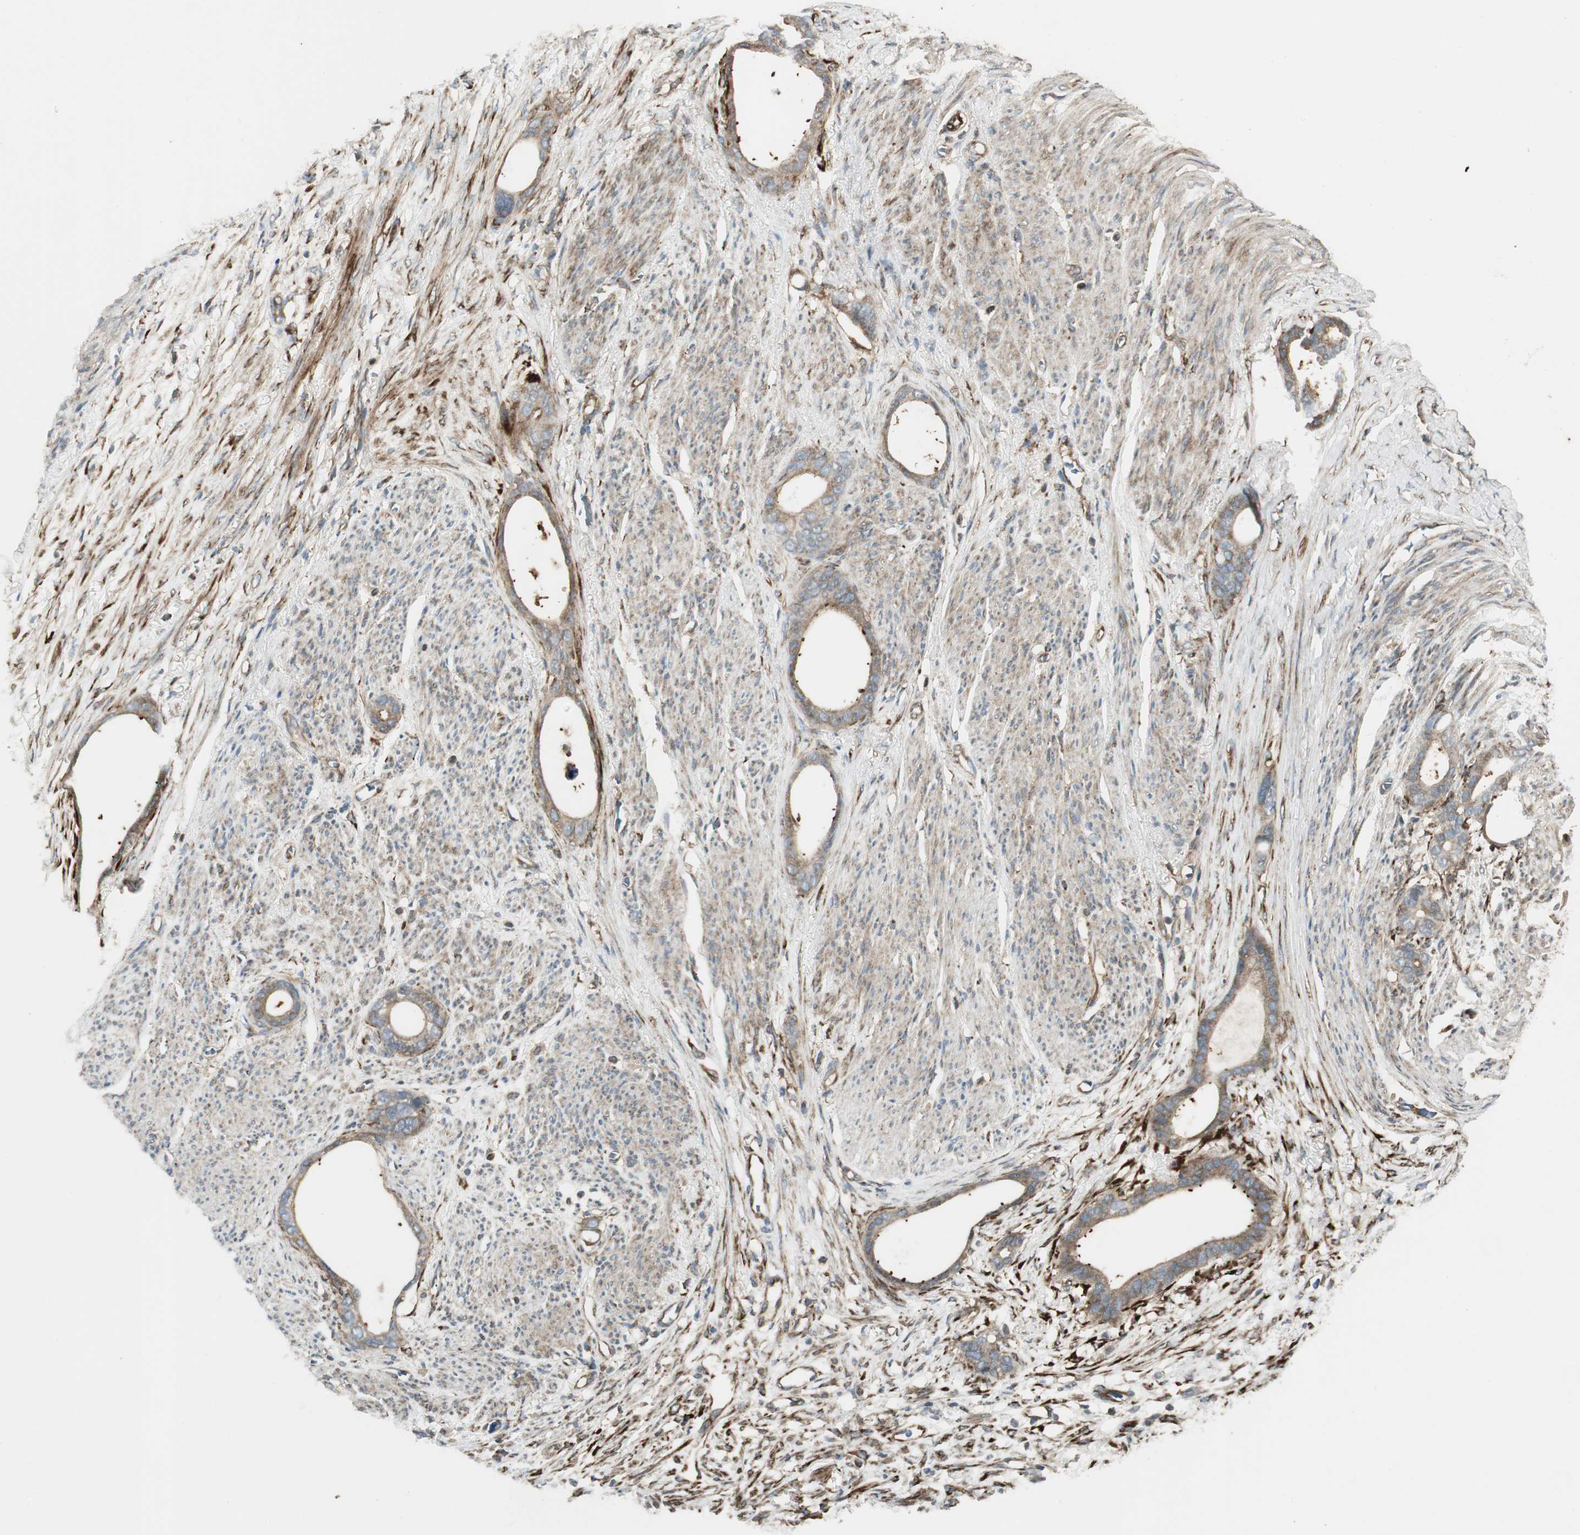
{"staining": {"intensity": "weak", "quantity": ">75%", "location": "cytoplasmic/membranous"}, "tissue": "stomach cancer", "cell_type": "Tumor cells", "image_type": "cancer", "snomed": [{"axis": "morphology", "description": "Adenocarcinoma, NOS"}, {"axis": "topography", "description": "Stomach"}], "caption": "High-power microscopy captured an IHC histopathology image of adenocarcinoma (stomach), revealing weak cytoplasmic/membranous staining in about >75% of tumor cells.", "gene": "PRKG1", "patient": {"sex": "female", "age": 75}}